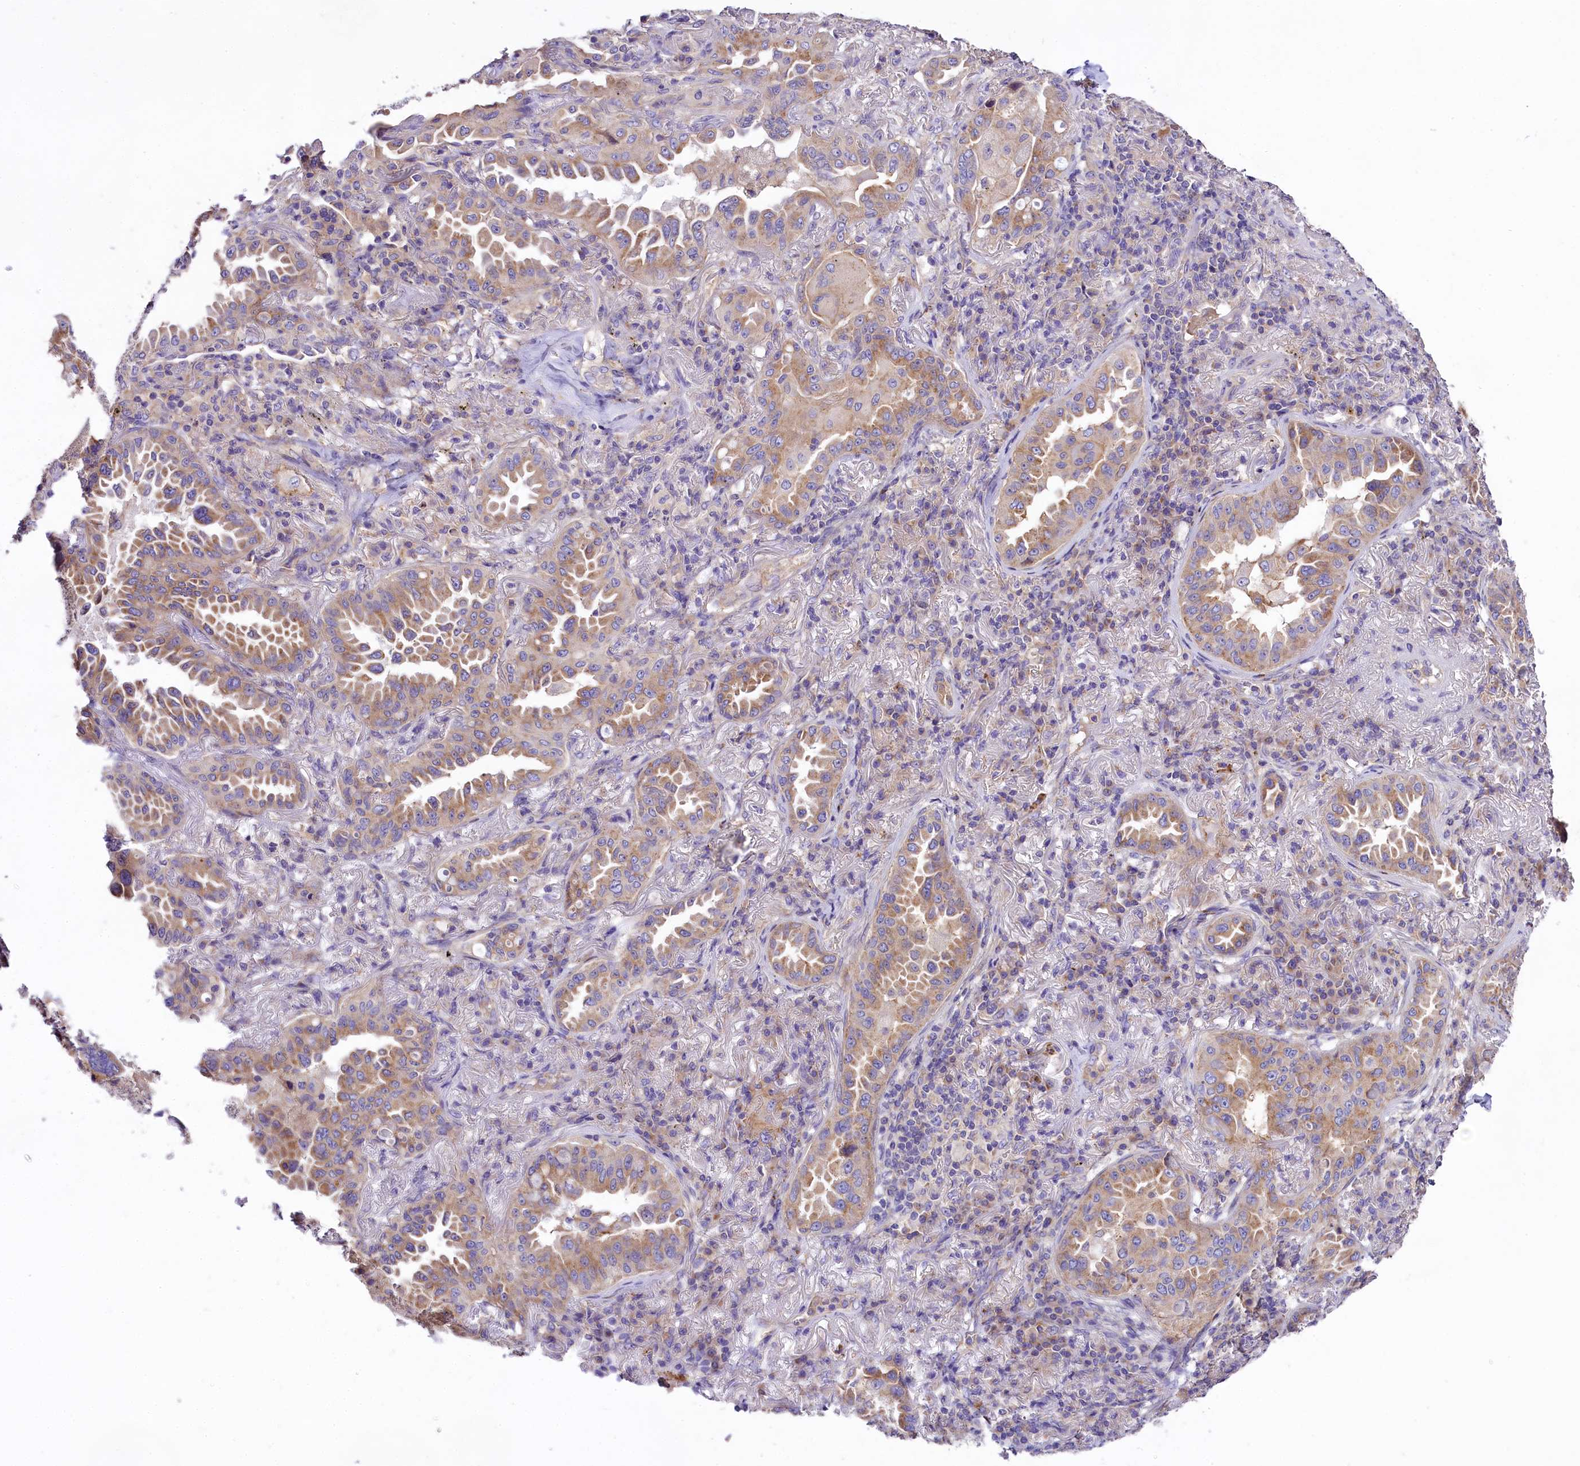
{"staining": {"intensity": "weak", "quantity": ">75%", "location": "cytoplasmic/membranous"}, "tissue": "lung cancer", "cell_type": "Tumor cells", "image_type": "cancer", "snomed": [{"axis": "morphology", "description": "Adenocarcinoma, NOS"}, {"axis": "topography", "description": "Lung"}], "caption": "Weak cytoplasmic/membranous protein expression is present in approximately >75% of tumor cells in lung adenocarcinoma.", "gene": "PEMT", "patient": {"sex": "female", "age": 69}}